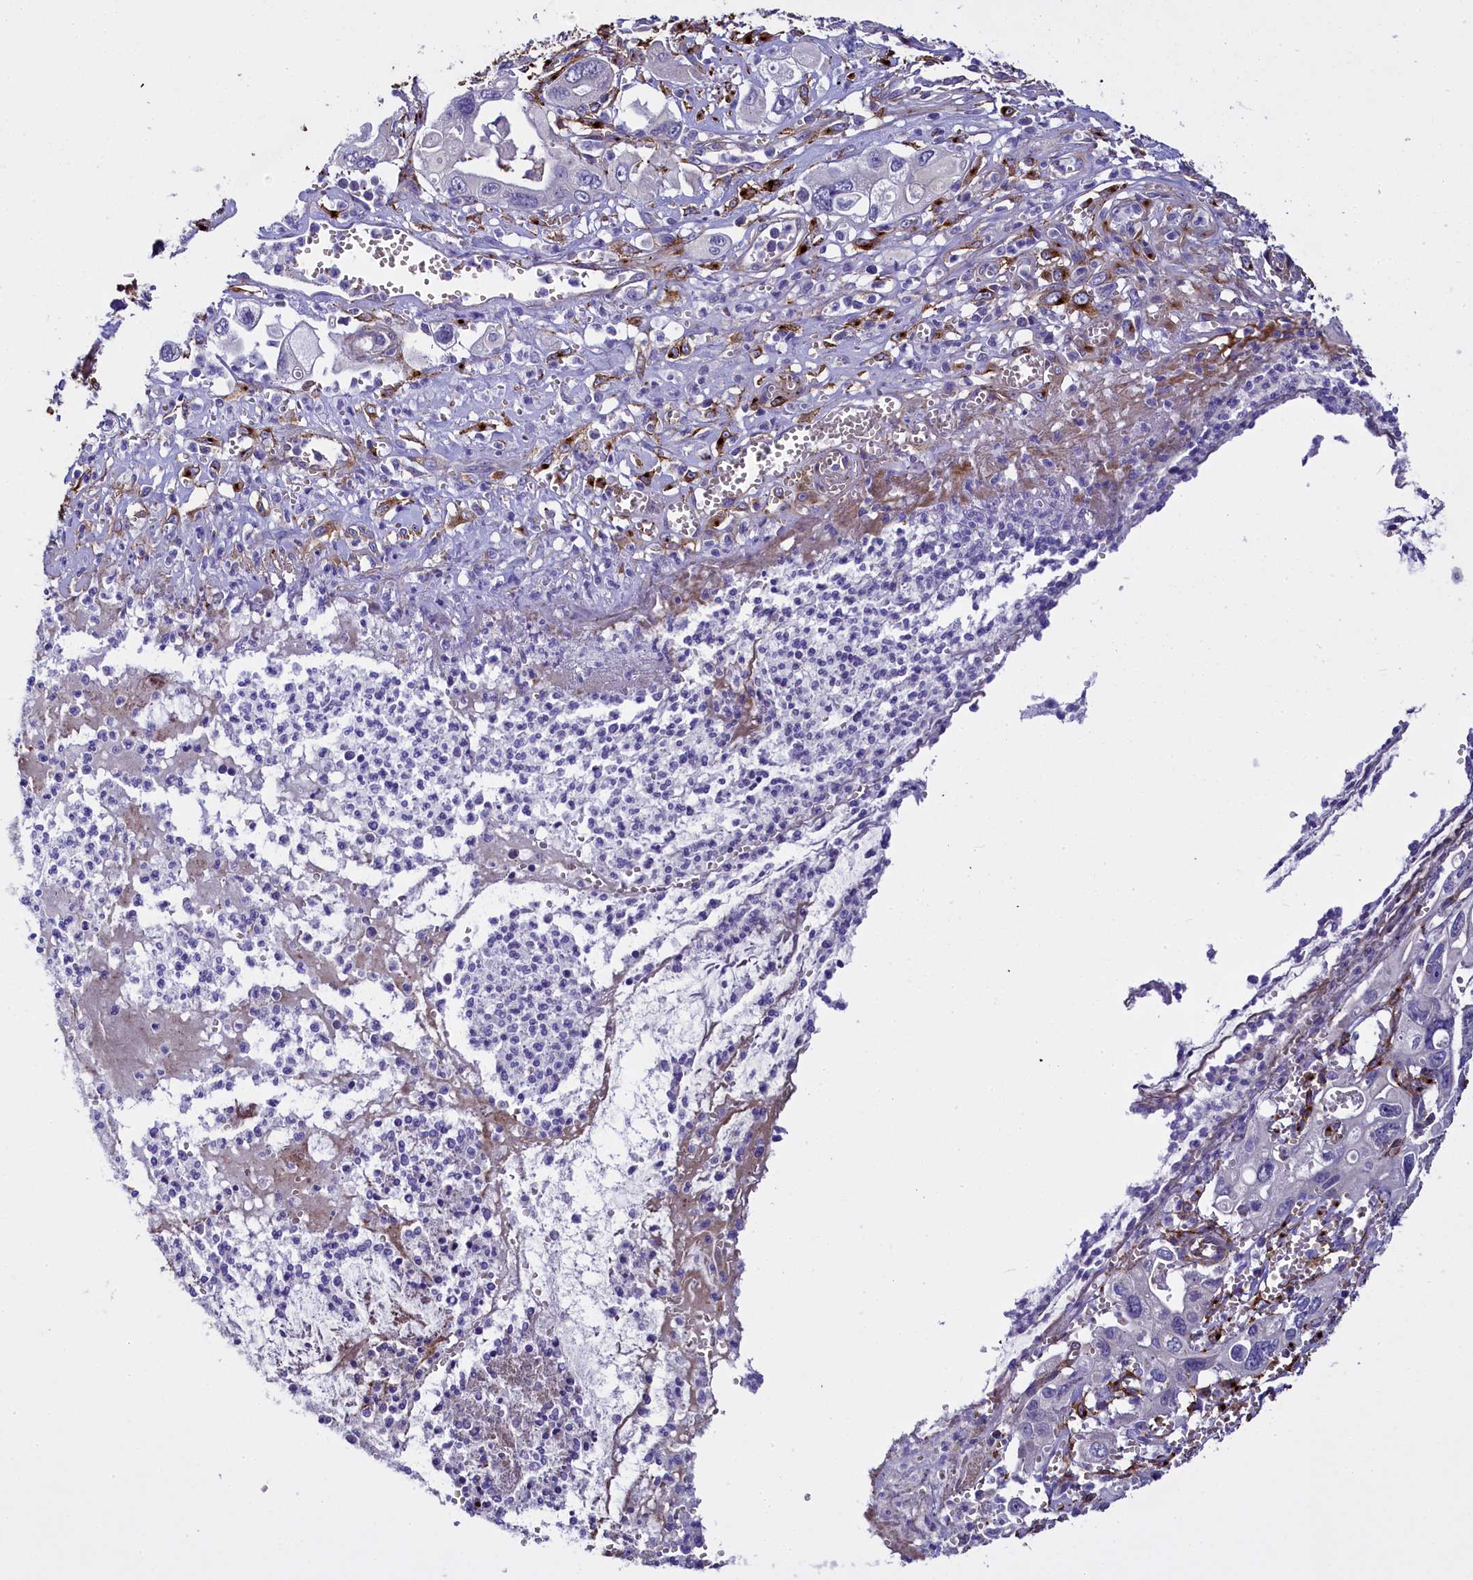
{"staining": {"intensity": "moderate", "quantity": "<25%", "location": "cytoplasmic/membranous"}, "tissue": "pancreatic cancer", "cell_type": "Tumor cells", "image_type": "cancer", "snomed": [{"axis": "morphology", "description": "Adenocarcinoma, NOS"}, {"axis": "topography", "description": "Pancreas"}], "caption": "Protein expression analysis of pancreatic cancer (adenocarcinoma) demonstrates moderate cytoplasmic/membranous staining in about <25% of tumor cells.", "gene": "MRC2", "patient": {"sex": "male", "age": 68}}